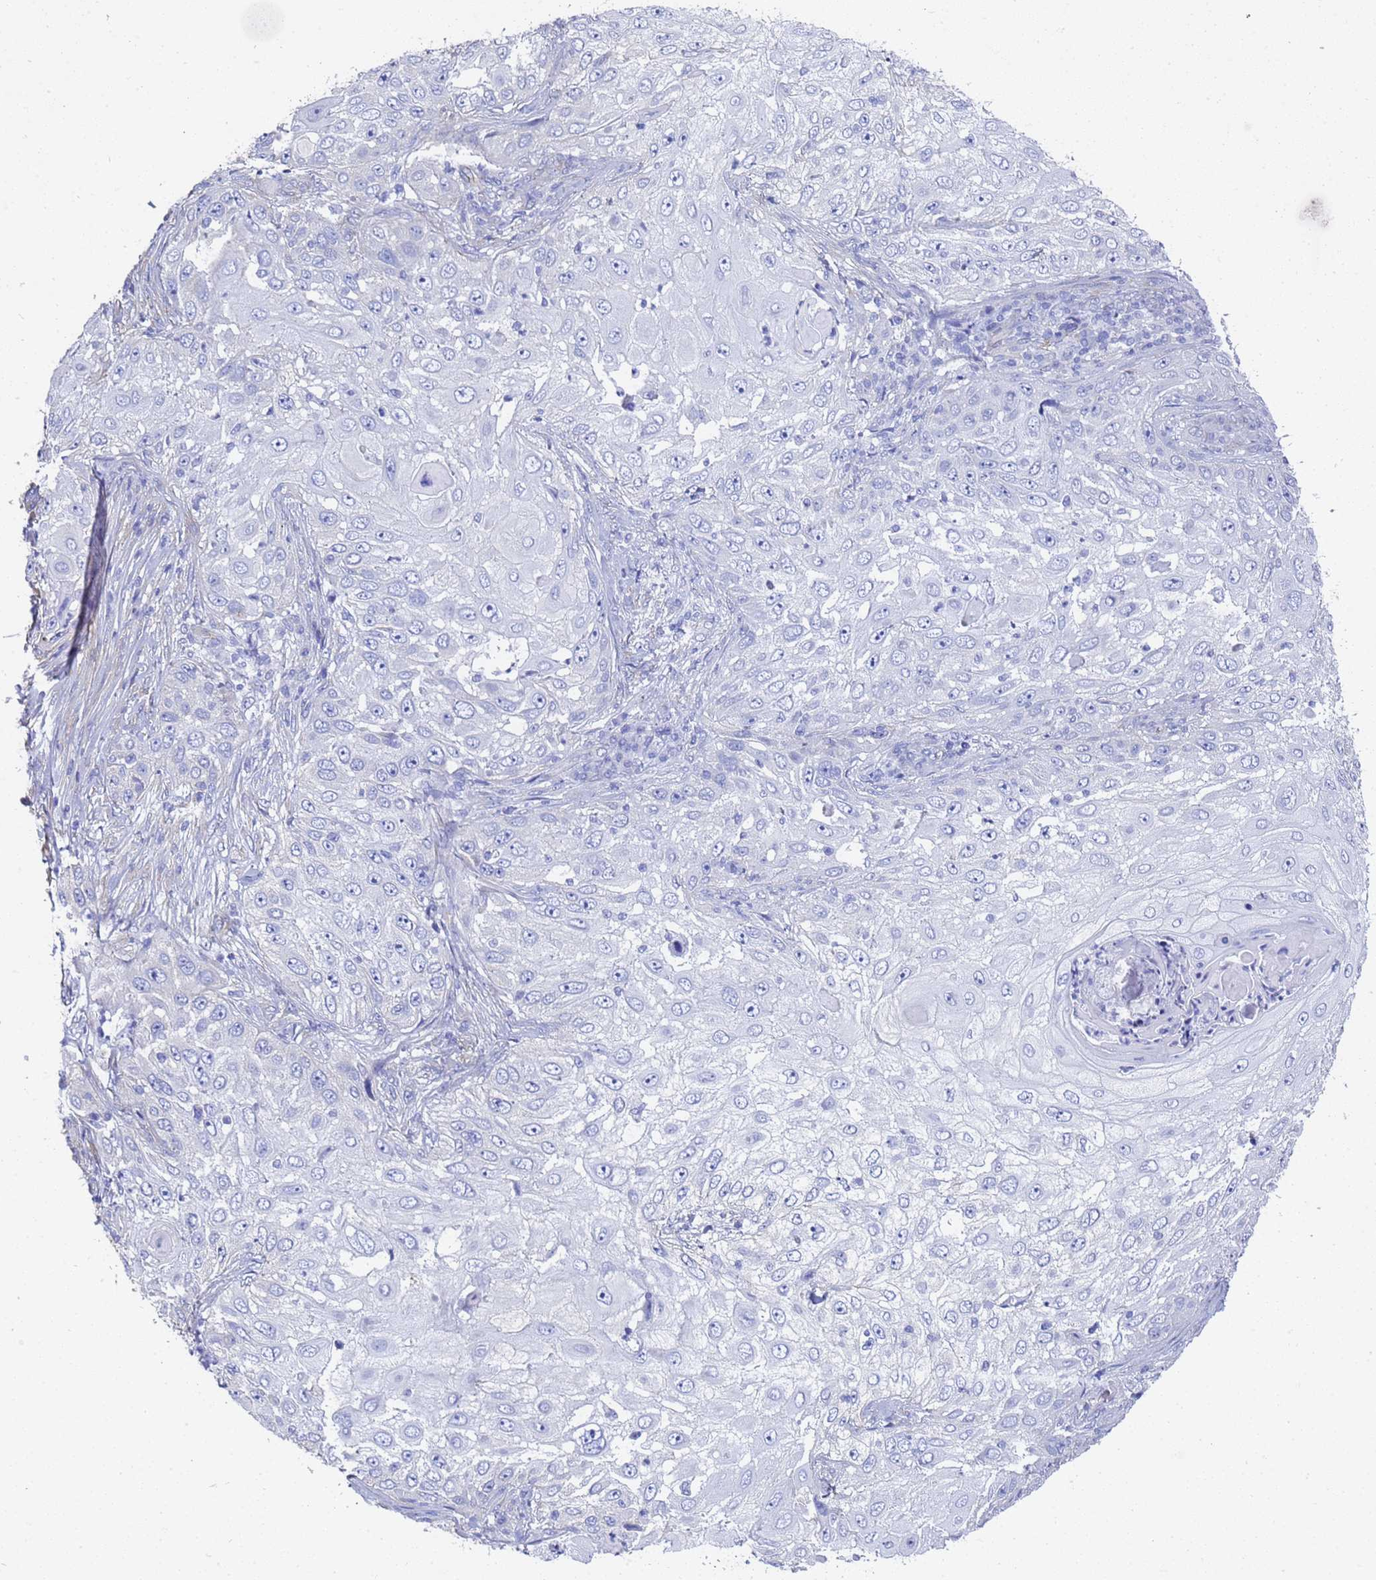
{"staining": {"intensity": "negative", "quantity": "none", "location": "none"}, "tissue": "skin cancer", "cell_type": "Tumor cells", "image_type": "cancer", "snomed": [{"axis": "morphology", "description": "Squamous cell carcinoma, NOS"}, {"axis": "topography", "description": "Skin"}], "caption": "A photomicrograph of human skin cancer (squamous cell carcinoma) is negative for staining in tumor cells.", "gene": "TUBB1", "patient": {"sex": "female", "age": 44}}